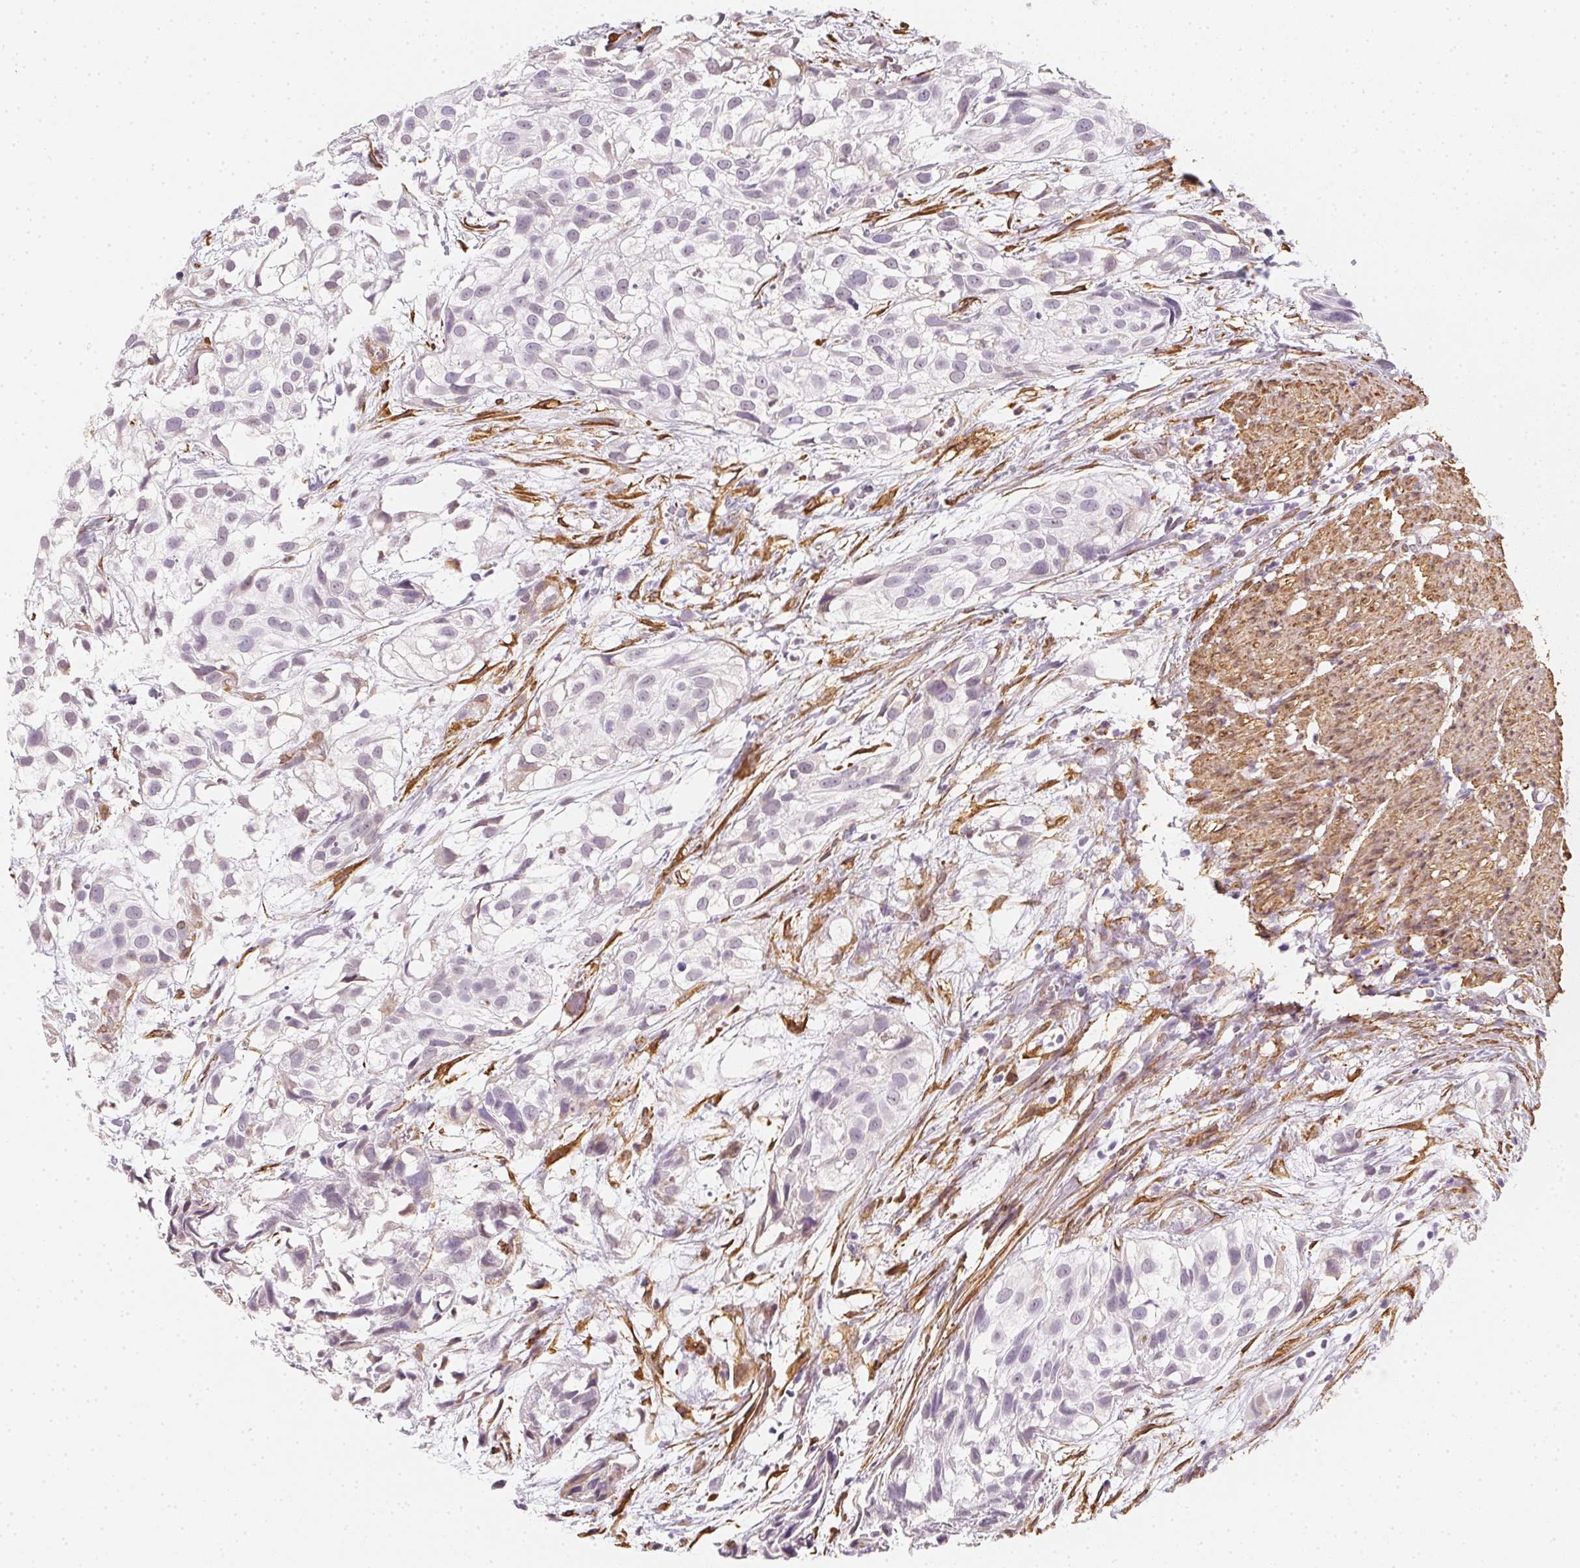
{"staining": {"intensity": "negative", "quantity": "none", "location": "none"}, "tissue": "urothelial cancer", "cell_type": "Tumor cells", "image_type": "cancer", "snomed": [{"axis": "morphology", "description": "Urothelial carcinoma, High grade"}, {"axis": "topography", "description": "Urinary bladder"}], "caption": "Photomicrograph shows no significant protein positivity in tumor cells of urothelial carcinoma (high-grade). The staining is performed using DAB brown chromogen with nuclei counter-stained in using hematoxylin.", "gene": "RSBN1", "patient": {"sex": "male", "age": 56}}